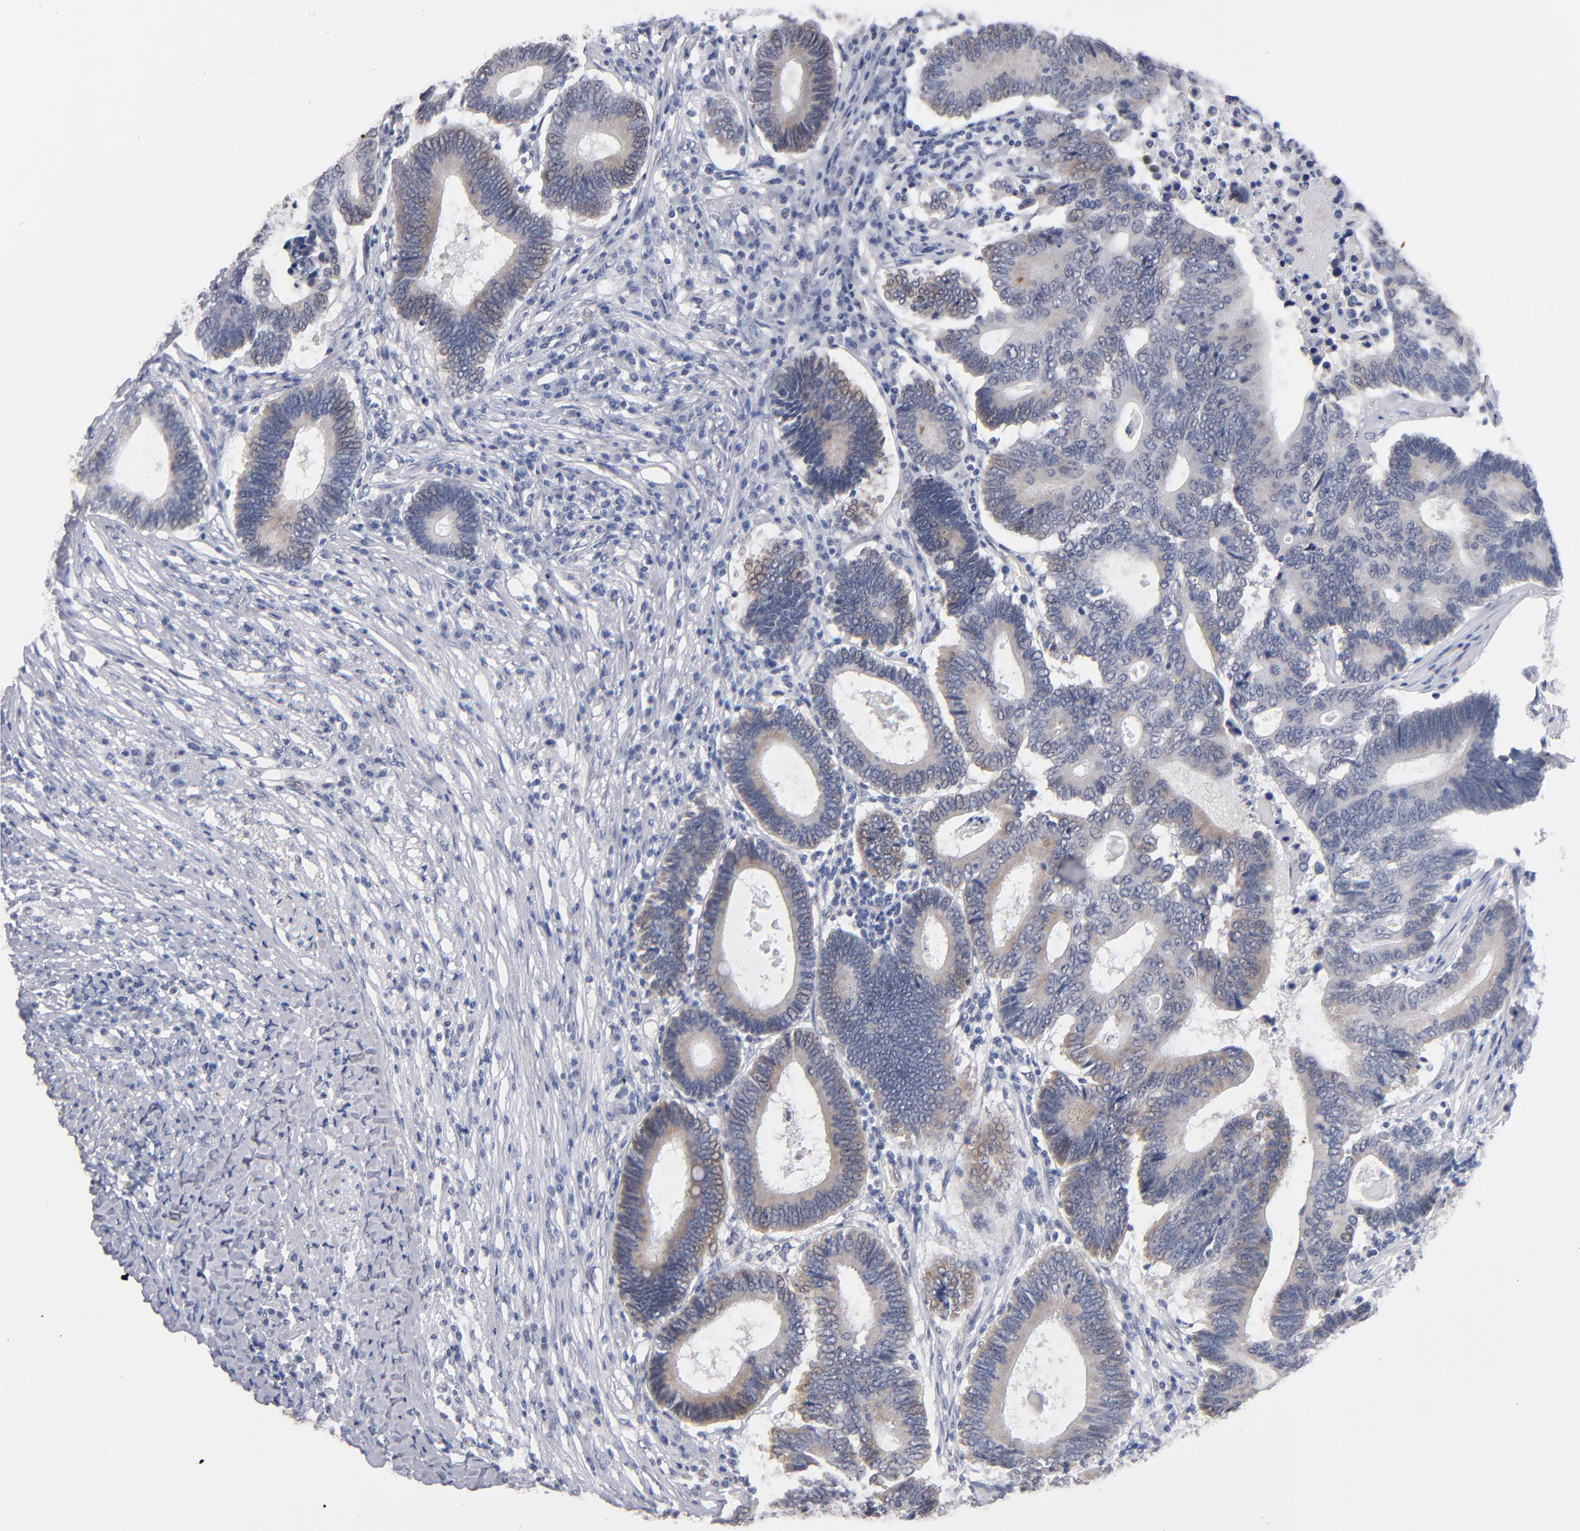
{"staining": {"intensity": "moderate", "quantity": "25%-75%", "location": "cytoplasmic/membranous"}, "tissue": "colorectal cancer", "cell_type": "Tumor cells", "image_type": "cancer", "snomed": [{"axis": "morphology", "description": "Adenocarcinoma, NOS"}, {"axis": "topography", "description": "Colon"}], "caption": "Colorectal adenocarcinoma stained with DAB (3,3'-diaminobenzidine) IHC displays medium levels of moderate cytoplasmic/membranous staining in about 25%-75% of tumor cells.", "gene": "MN1", "patient": {"sex": "female", "age": 78}}